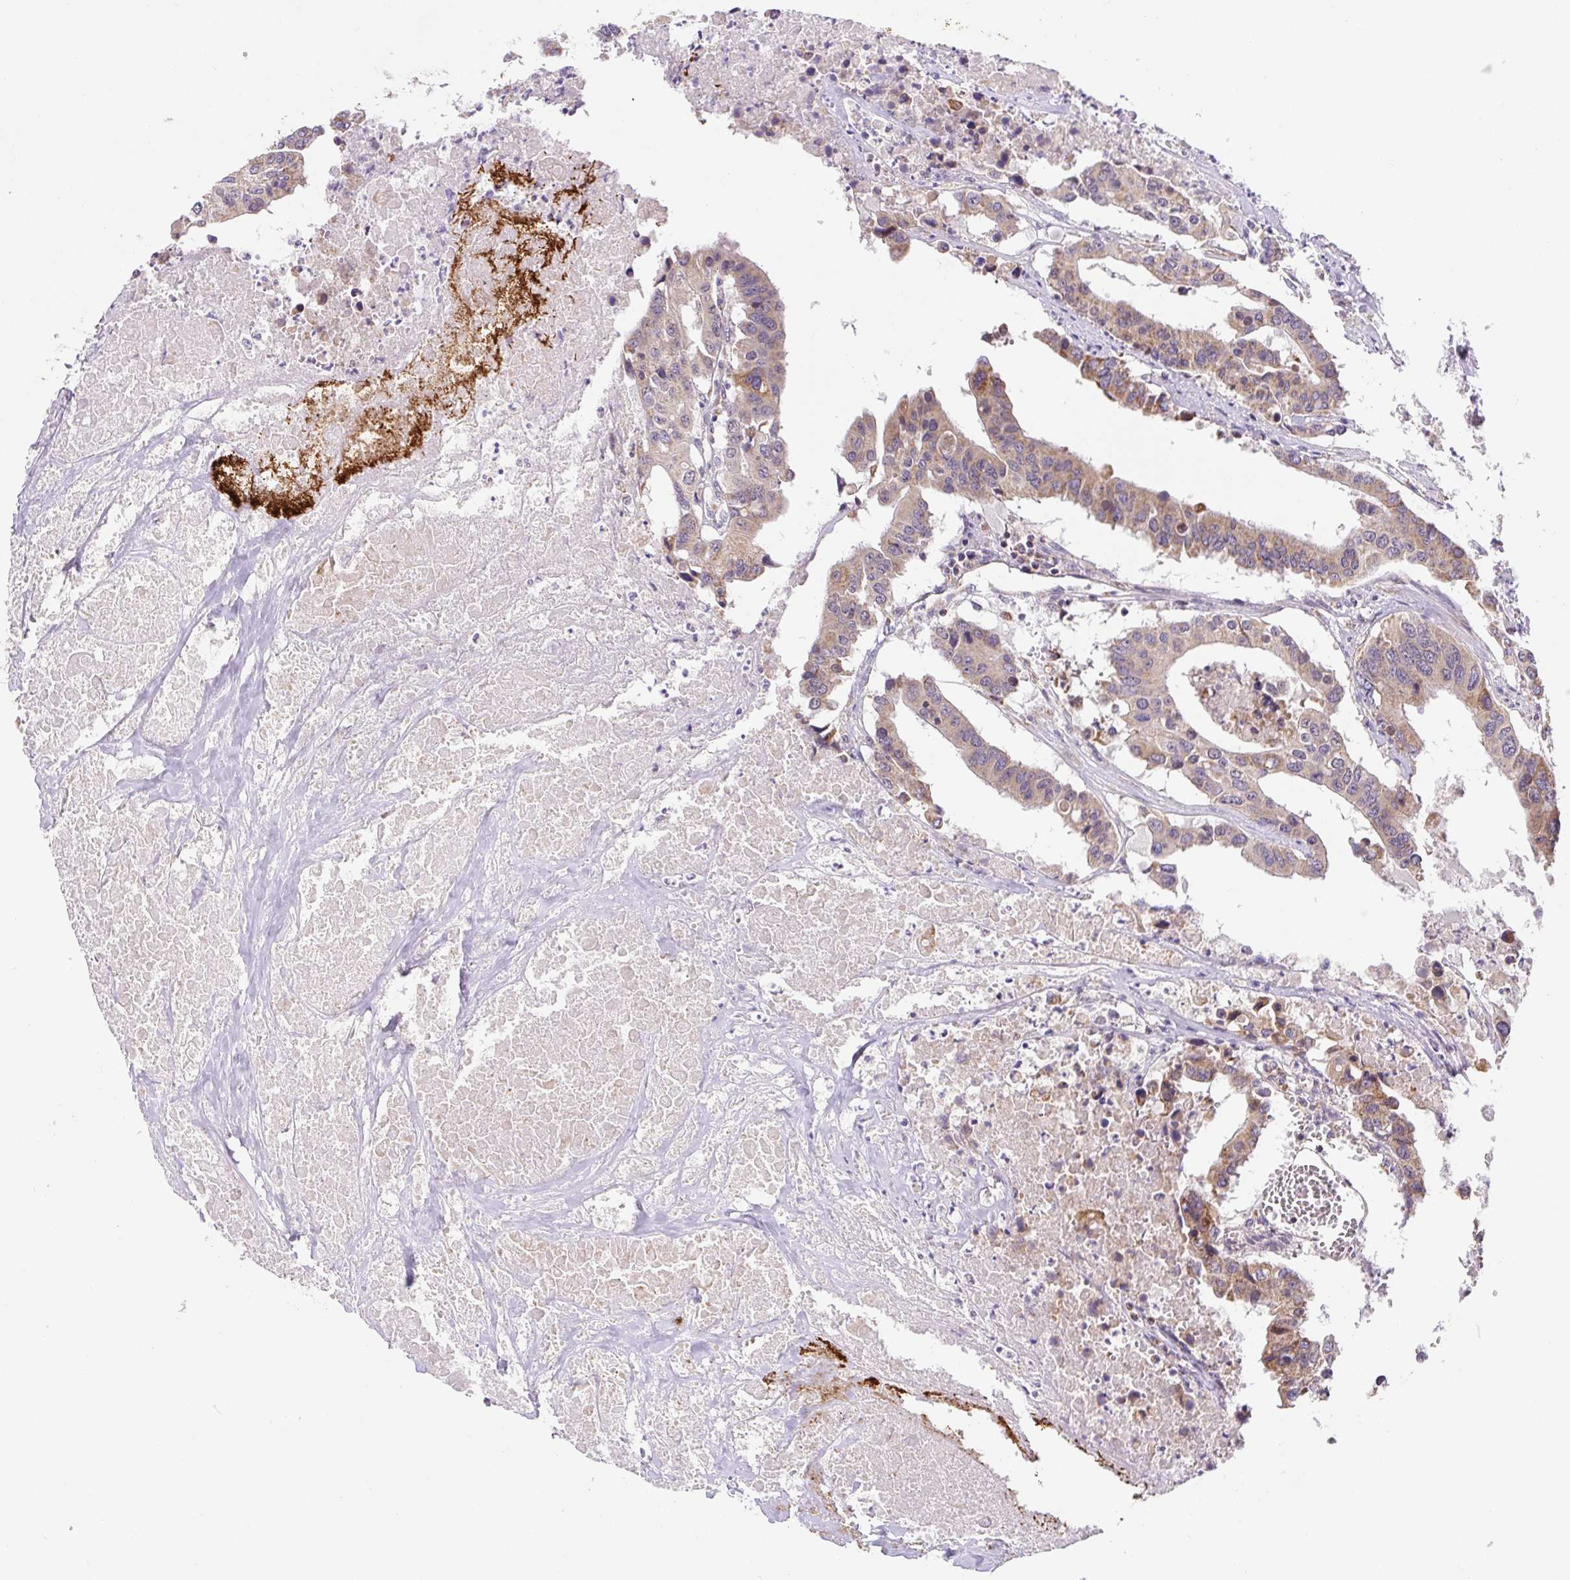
{"staining": {"intensity": "moderate", "quantity": "25%-75%", "location": "cytoplasmic/membranous"}, "tissue": "colorectal cancer", "cell_type": "Tumor cells", "image_type": "cancer", "snomed": [{"axis": "morphology", "description": "Adenocarcinoma, NOS"}, {"axis": "topography", "description": "Colon"}], "caption": "An immunohistochemistry (IHC) micrograph of neoplastic tissue is shown. Protein staining in brown shows moderate cytoplasmic/membranous positivity in colorectal adenocarcinoma within tumor cells.", "gene": "MFSD9", "patient": {"sex": "male", "age": 77}}